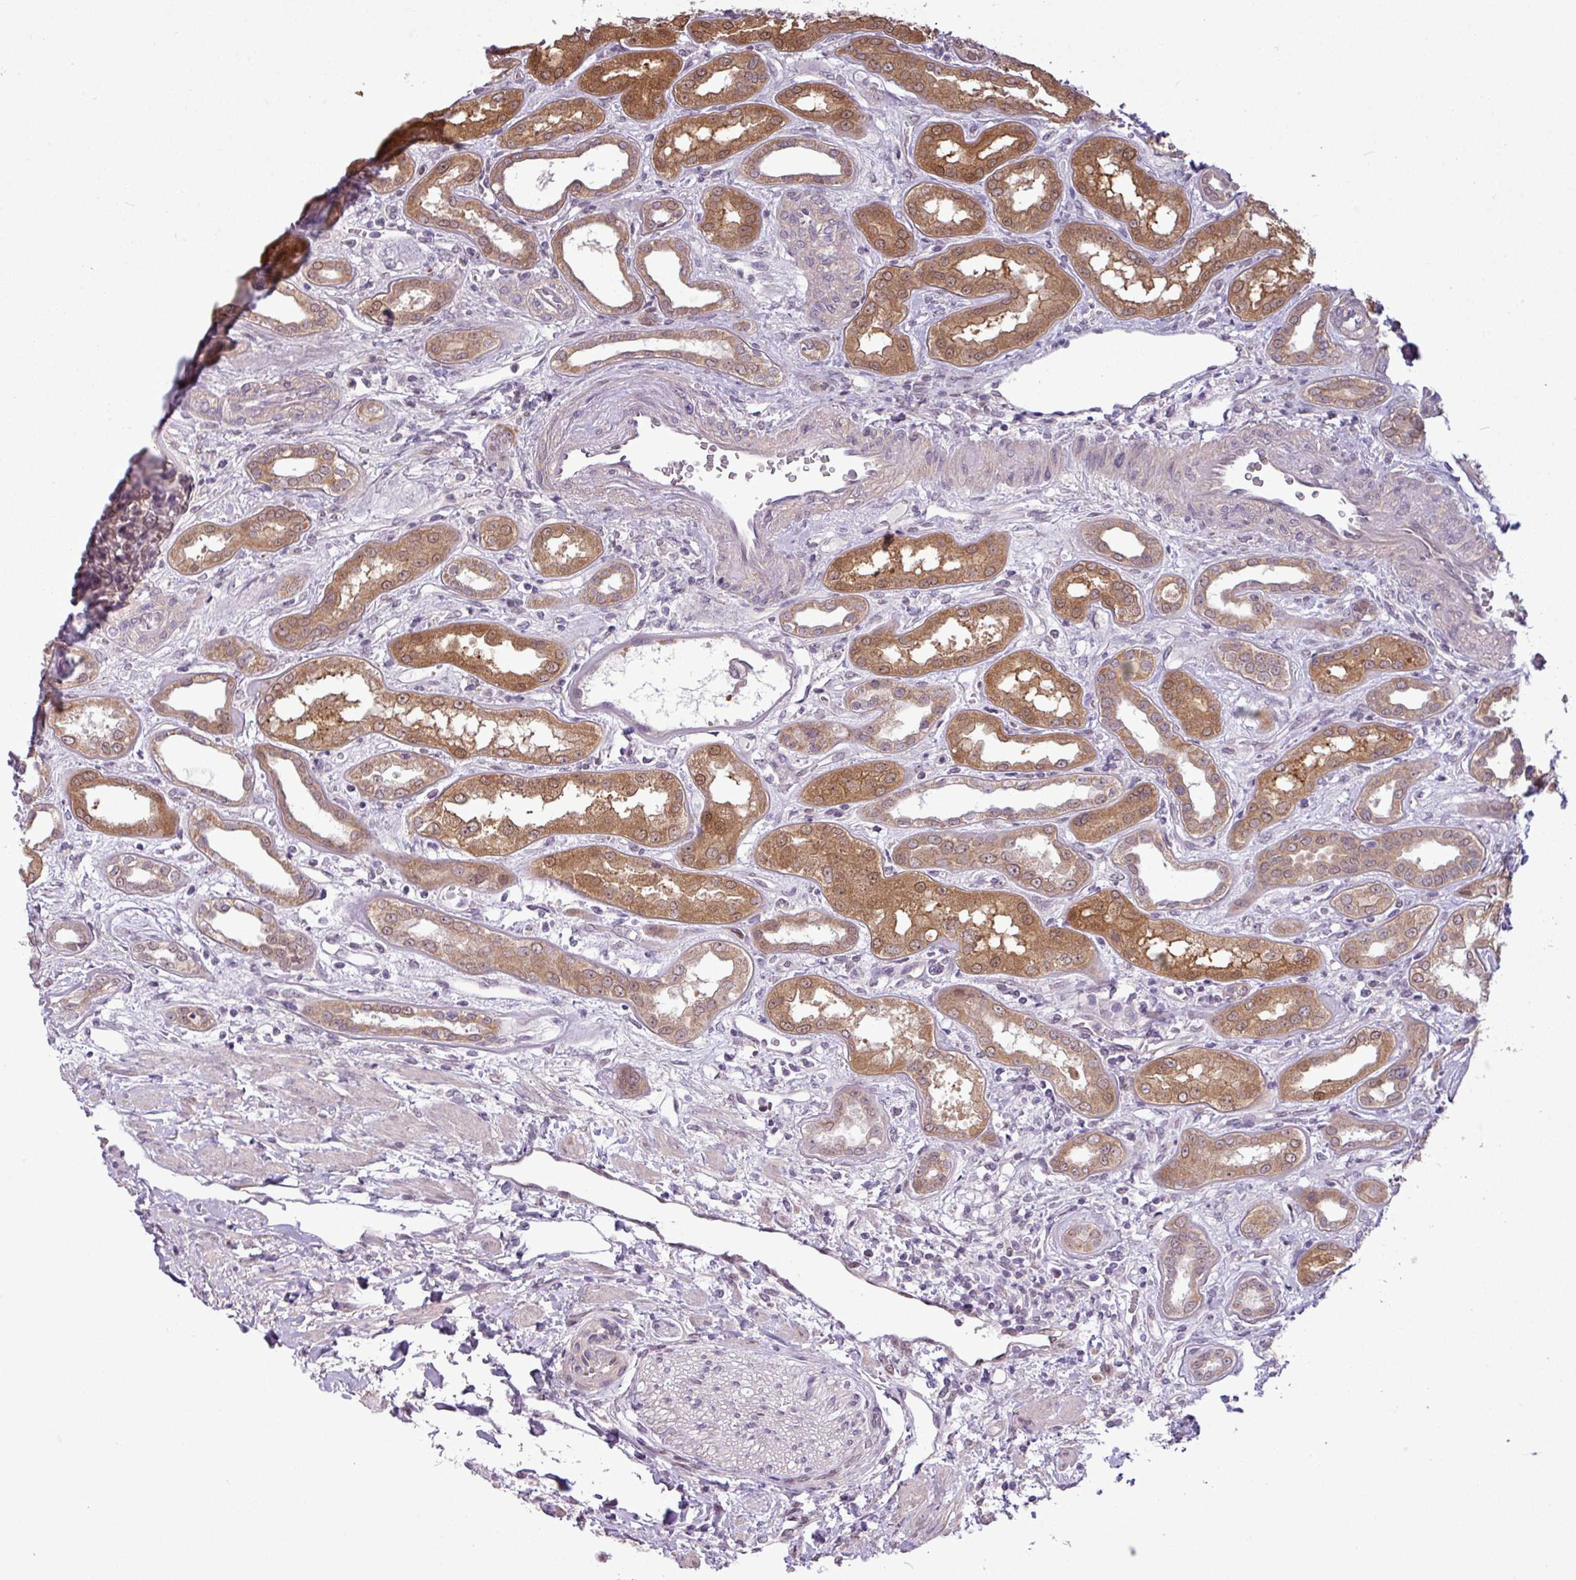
{"staining": {"intensity": "moderate", "quantity": "<25%", "location": "nuclear"}, "tissue": "kidney", "cell_type": "Cells in glomeruli", "image_type": "normal", "snomed": [{"axis": "morphology", "description": "Normal tissue, NOS"}, {"axis": "topography", "description": "Kidney"}], "caption": "About <25% of cells in glomeruli in unremarkable human kidney display moderate nuclear protein positivity as visualized by brown immunohistochemical staining.", "gene": "ZNF217", "patient": {"sex": "male", "age": 59}}